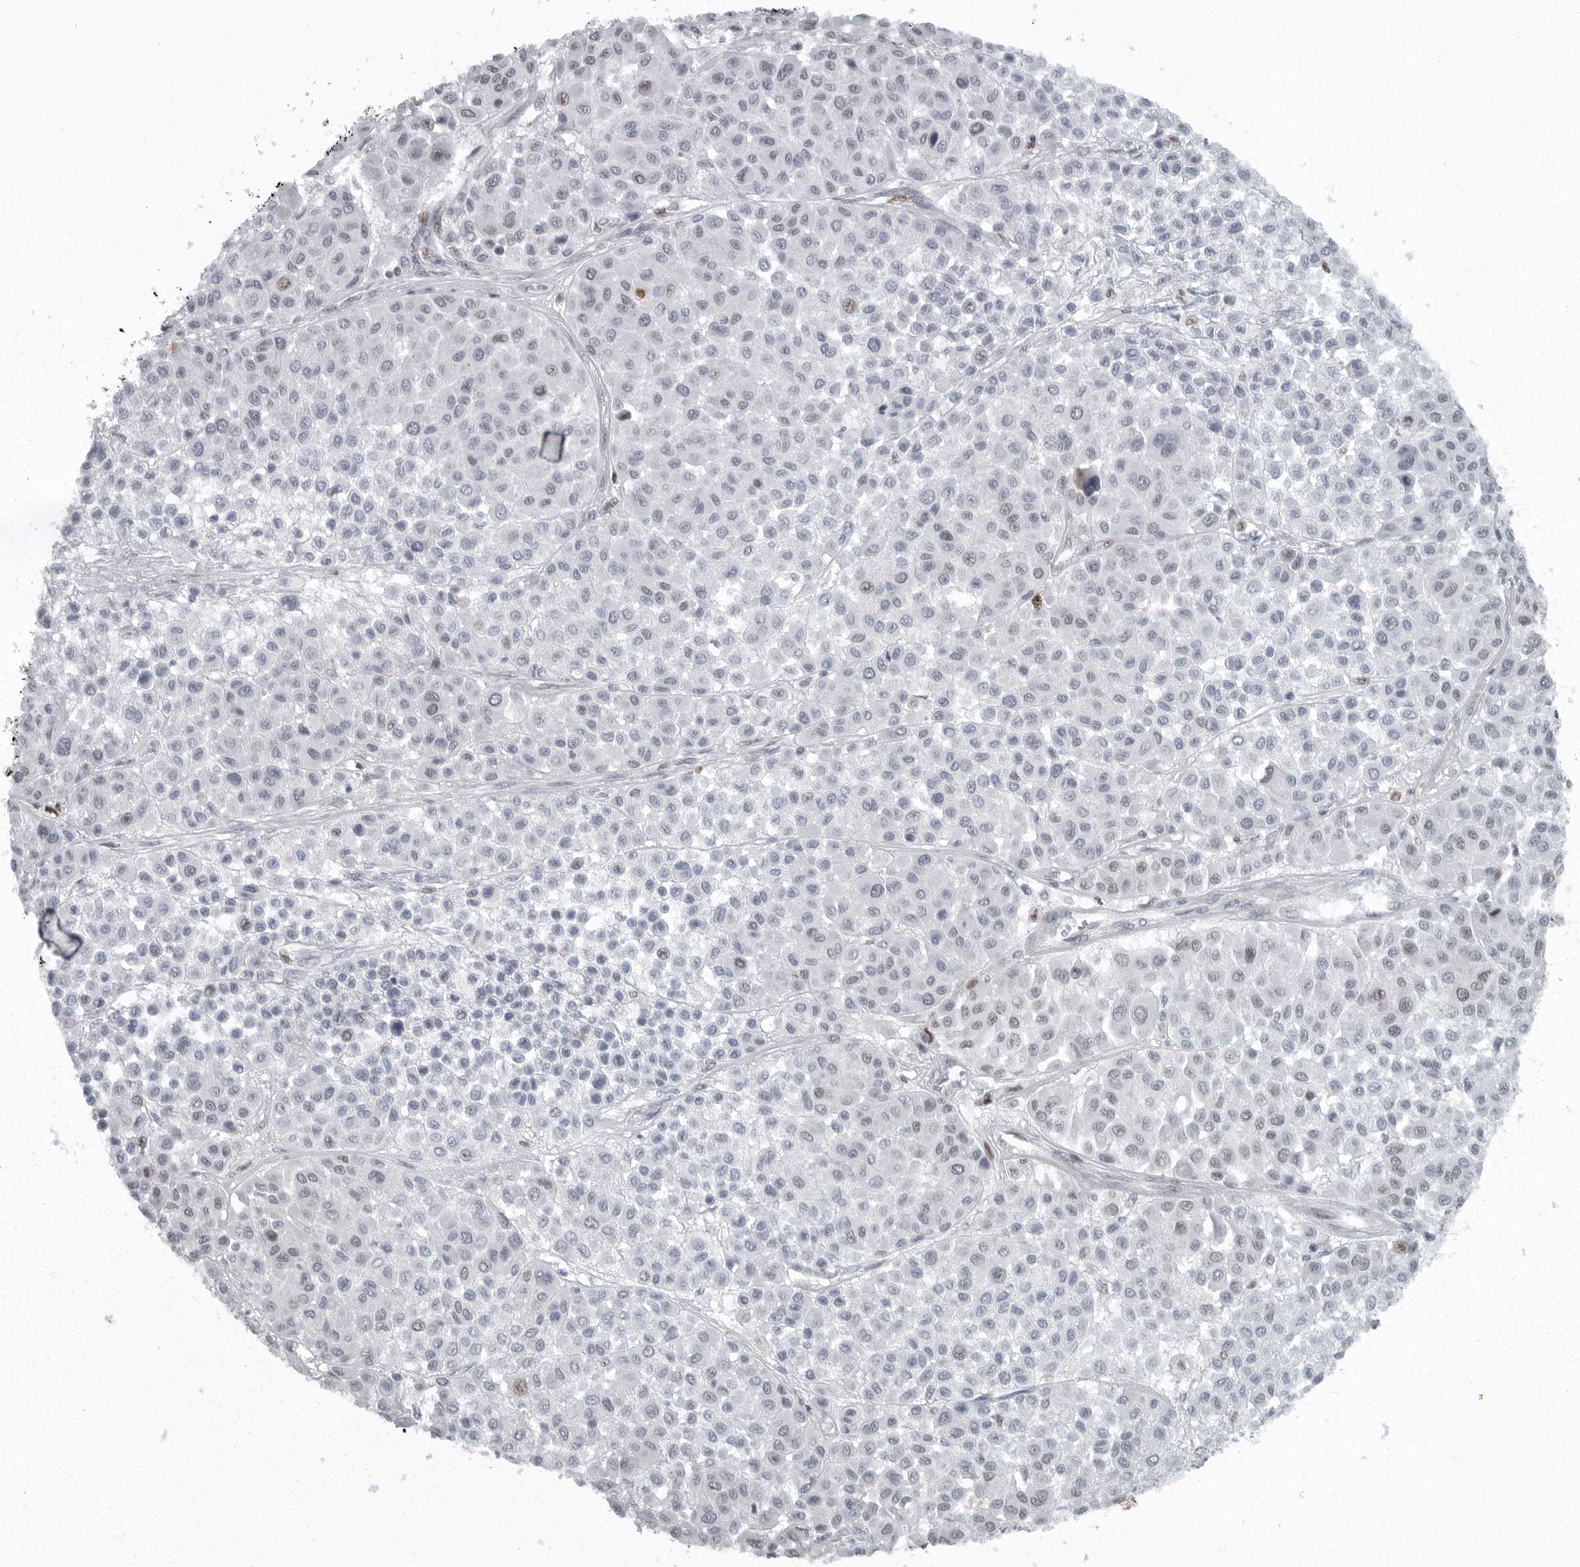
{"staining": {"intensity": "negative", "quantity": "none", "location": "none"}, "tissue": "melanoma", "cell_type": "Tumor cells", "image_type": "cancer", "snomed": [{"axis": "morphology", "description": "Malignant melanoma, Metastatic site"}, {"axis": "topography", "description": "Soft tissue"}], "caption": "Protein analysis of malignant melanoma (metastatic site) reveals no significant positivity in tumor cells.", "gene": "HMGN3", "patient": {"sex": "male", "age": 41}}